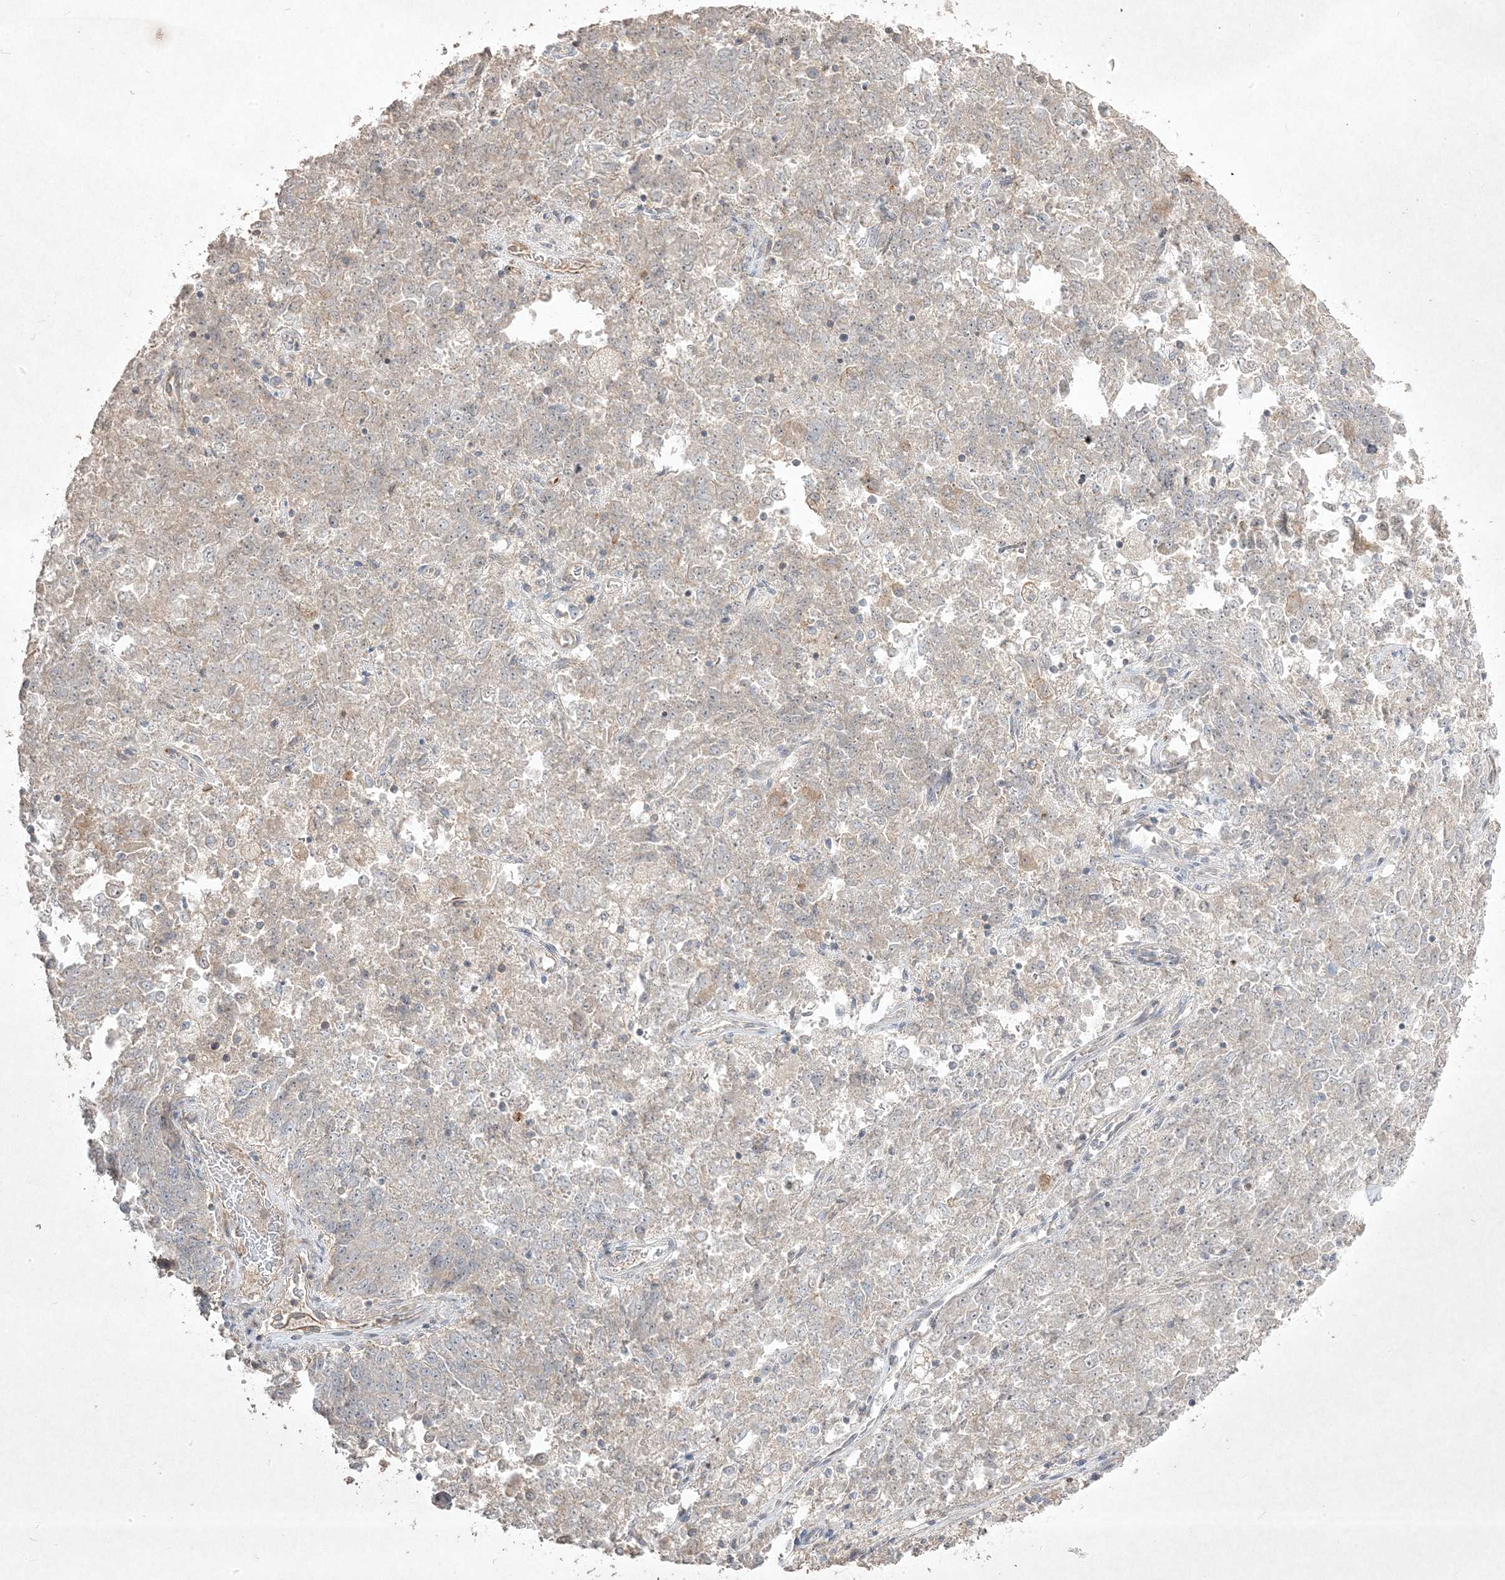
{"staining": {"intensity": "negative", "quantity": "none", "location": "none"}, "tissue": "endometrial cancer", "cell_type": "Tumor cells", "image_type": "cancer", "snomed": [{"axis": "morphology", "description": "Adenocarcinoma, NOS"}, {"axis": "topography", "description": "Endometrium"}], "caption": "Human endometrial adenocarcinoma stained for a protein using immunohistochemistry (IHC) shows no positivity in tumor cells.", "gene": "RGL4", "patient": {"sex": "female", "age": 80}}